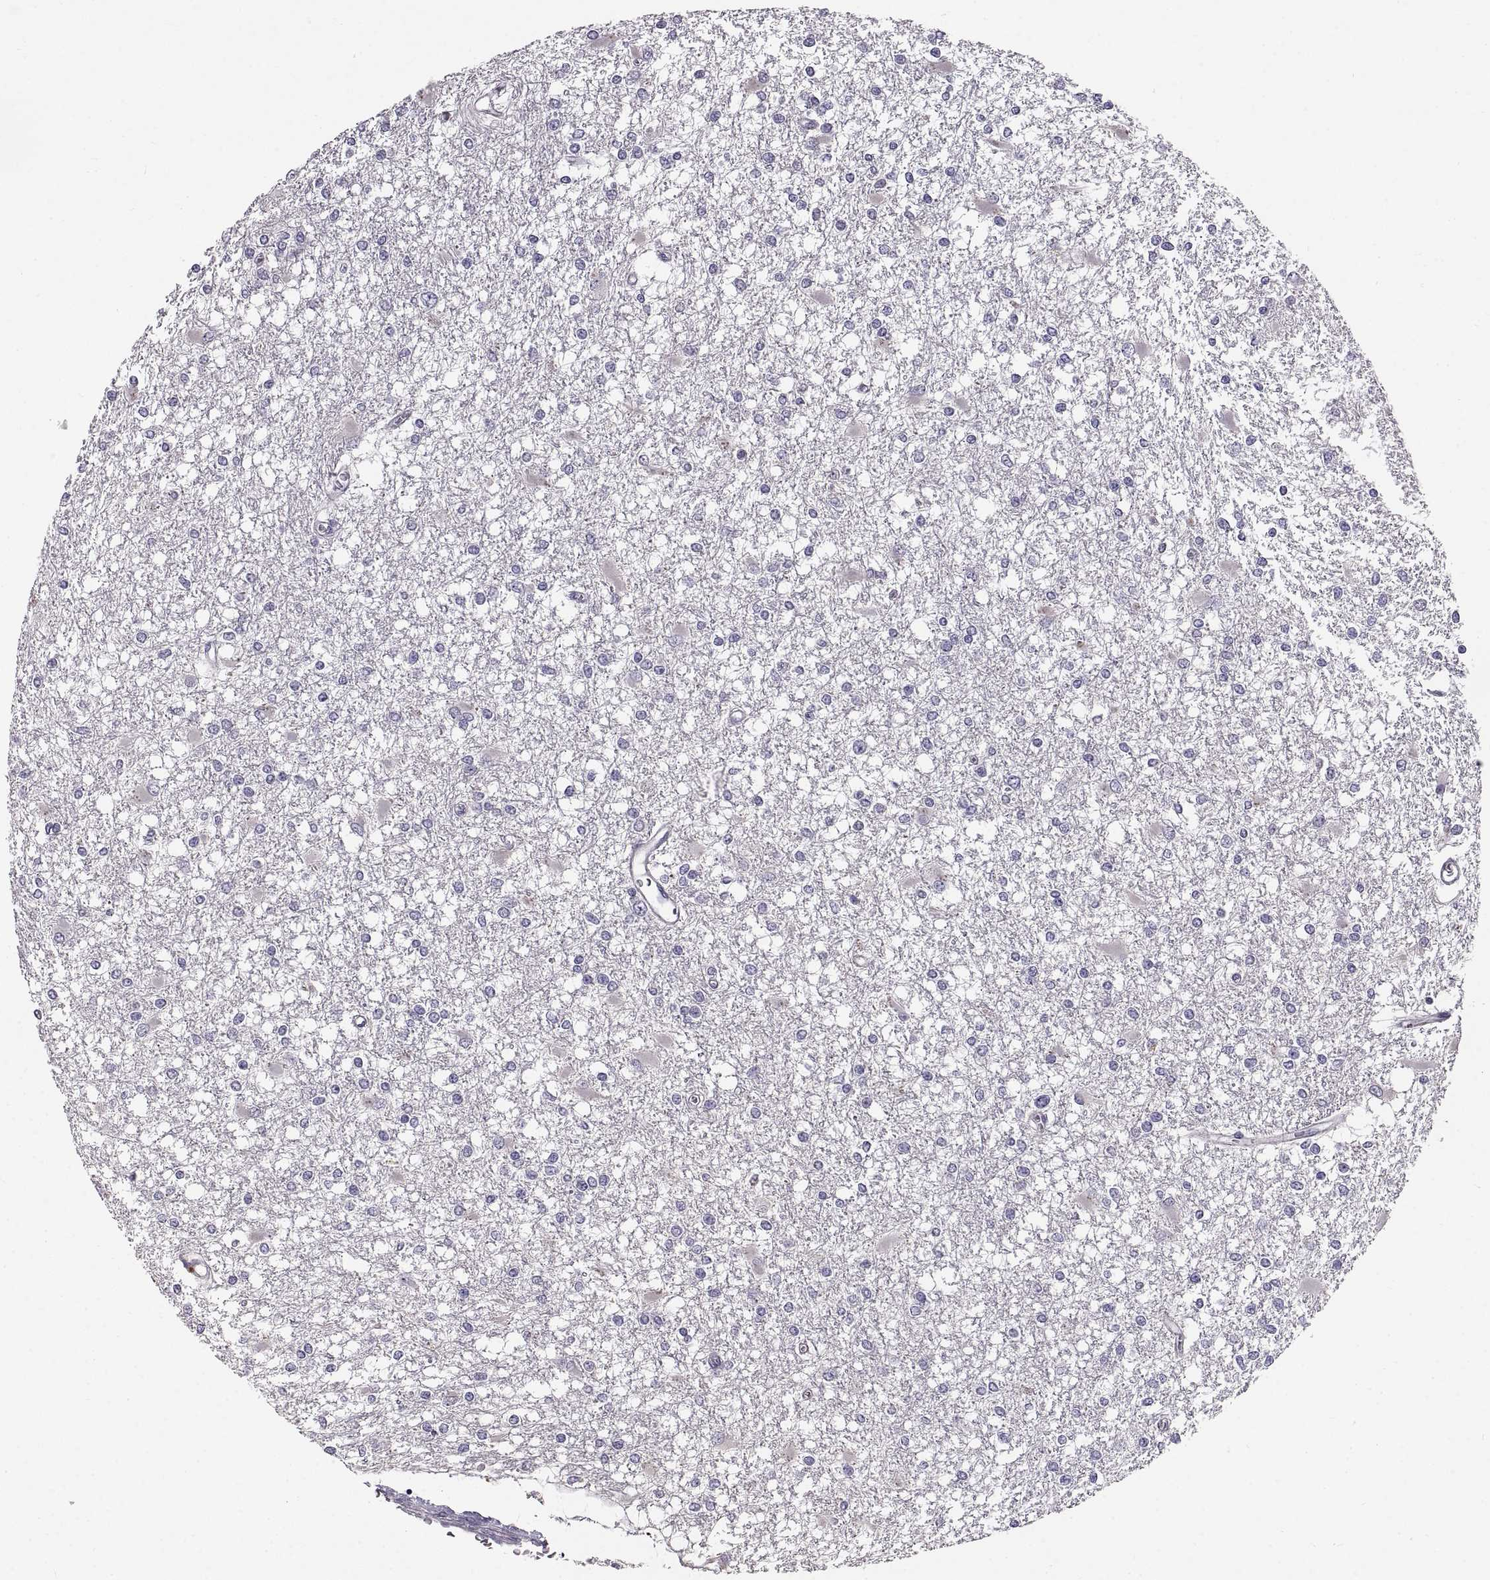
{"staining": {"intensity": "negative", "quantity": "none", "location": "none"}, "tissue": "glioma", "cell_type": "Tumor cells", "image_type": "cancer", "snomed": [{"axis": "morphology", "description": "Glioma, malignant, High grade"}, {"axis": "topography", "description": "Cerebral cortex"}], "caption": "The IHC image has no significant staining in tumor cells of glioma tissue. The staining was performed using DAB to visualize the protein expression in brown, while the nuclei were stained in blue with hematoxylin (Magnification: 20x).", "gene": "ADAM32", "patient": {"sex": "male", "age": 79}}